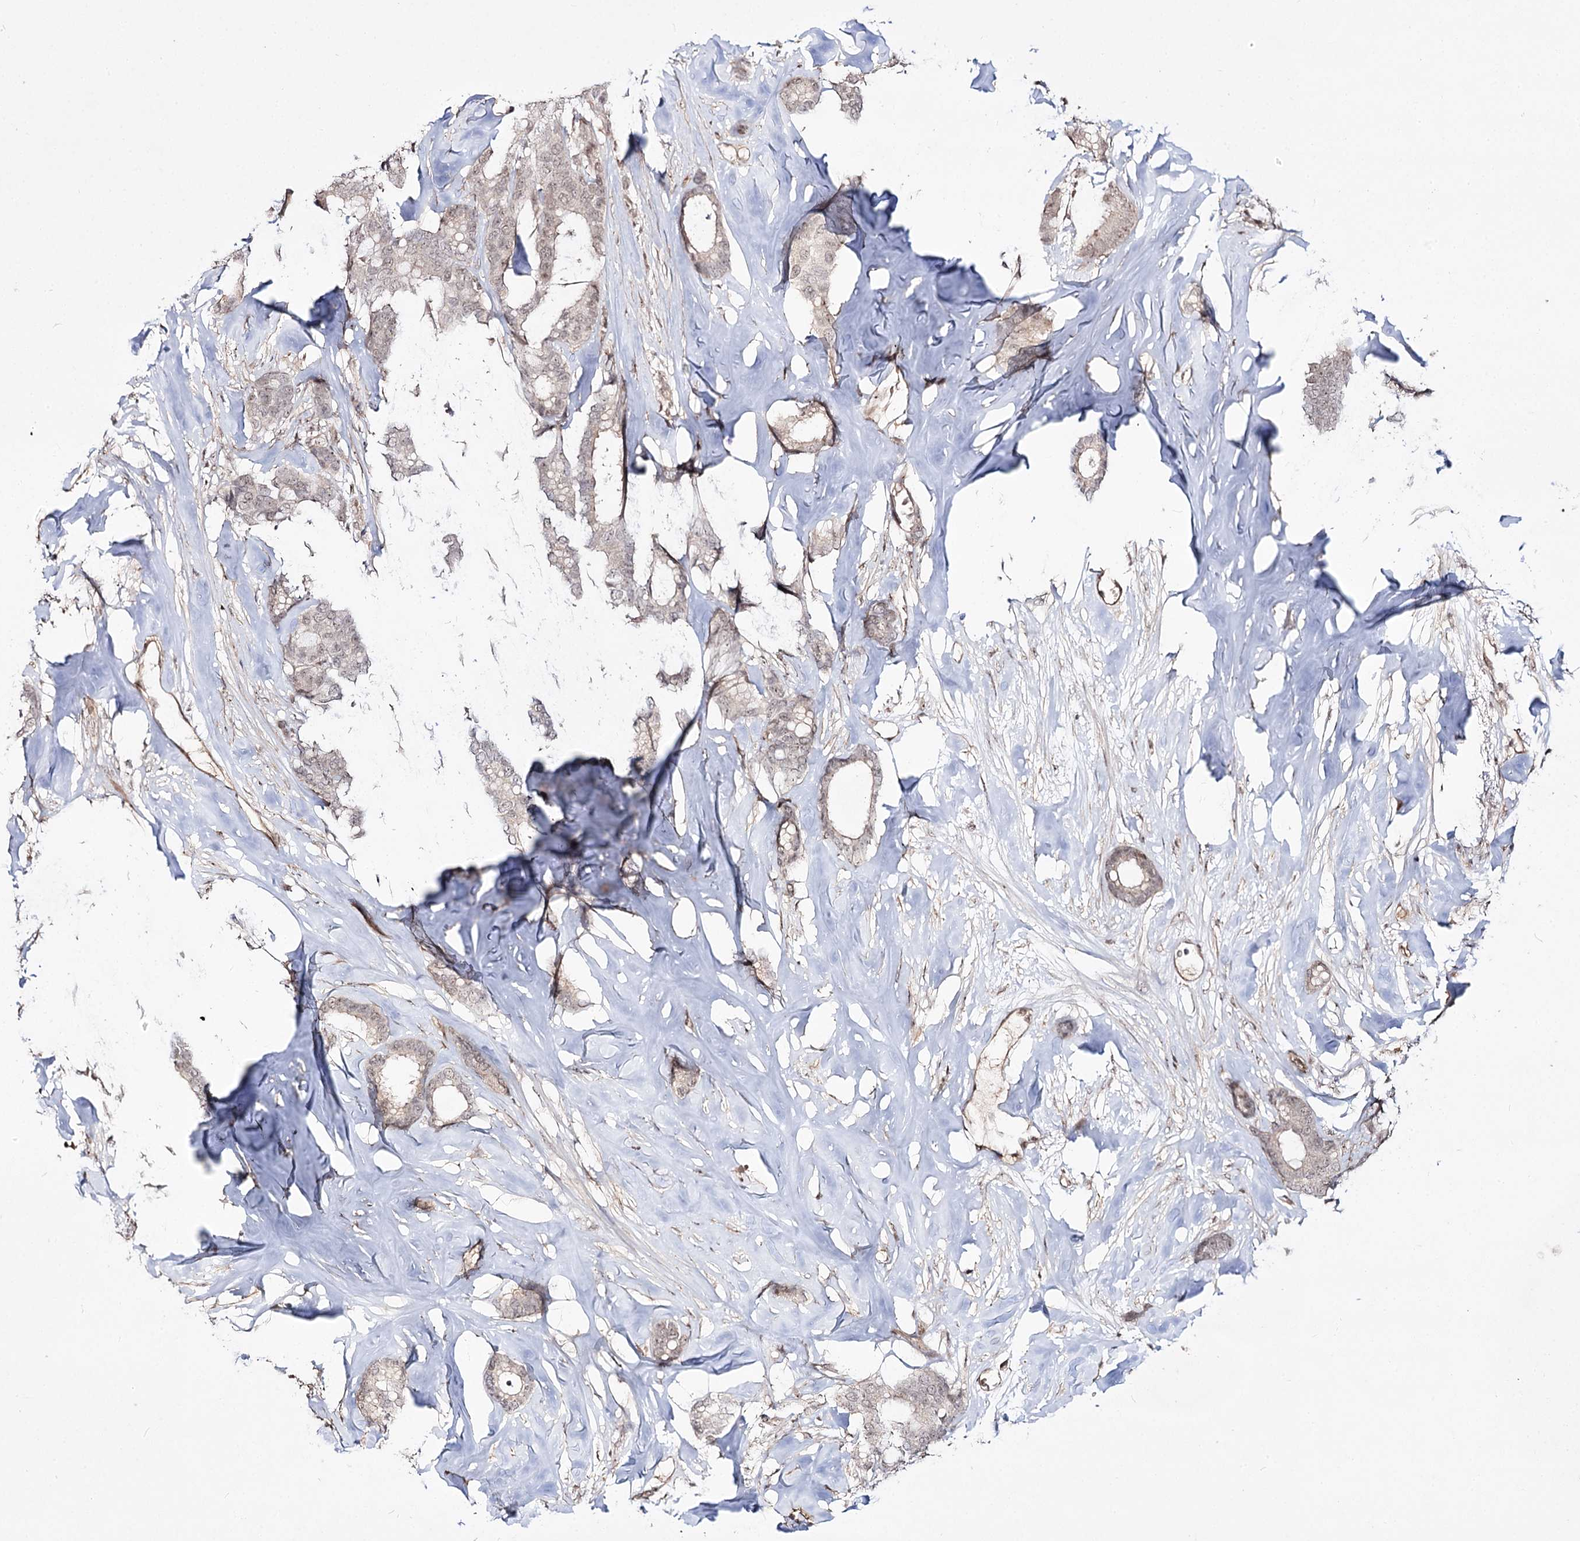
{"staining": {"intensity": "weak", "quantity": "<25%", "location": "nuclear"}, "tissue": "breast cancer", "cell_type": "Tumor cells", "image_type": "cancer", "snomed": [{"axis": "morphology", "description": "Duct carcinoma"}, {"axis": "topography", "description": "Breast"}], "caption": "An immunohistochemistry (IHC) image of intraductal carcinoma (breast) is shown. There is no staining in tumor cells of intraductal carcinoma (breast).", "gene": "RRP9", "patient": {"sex": "female", "age": 87}}